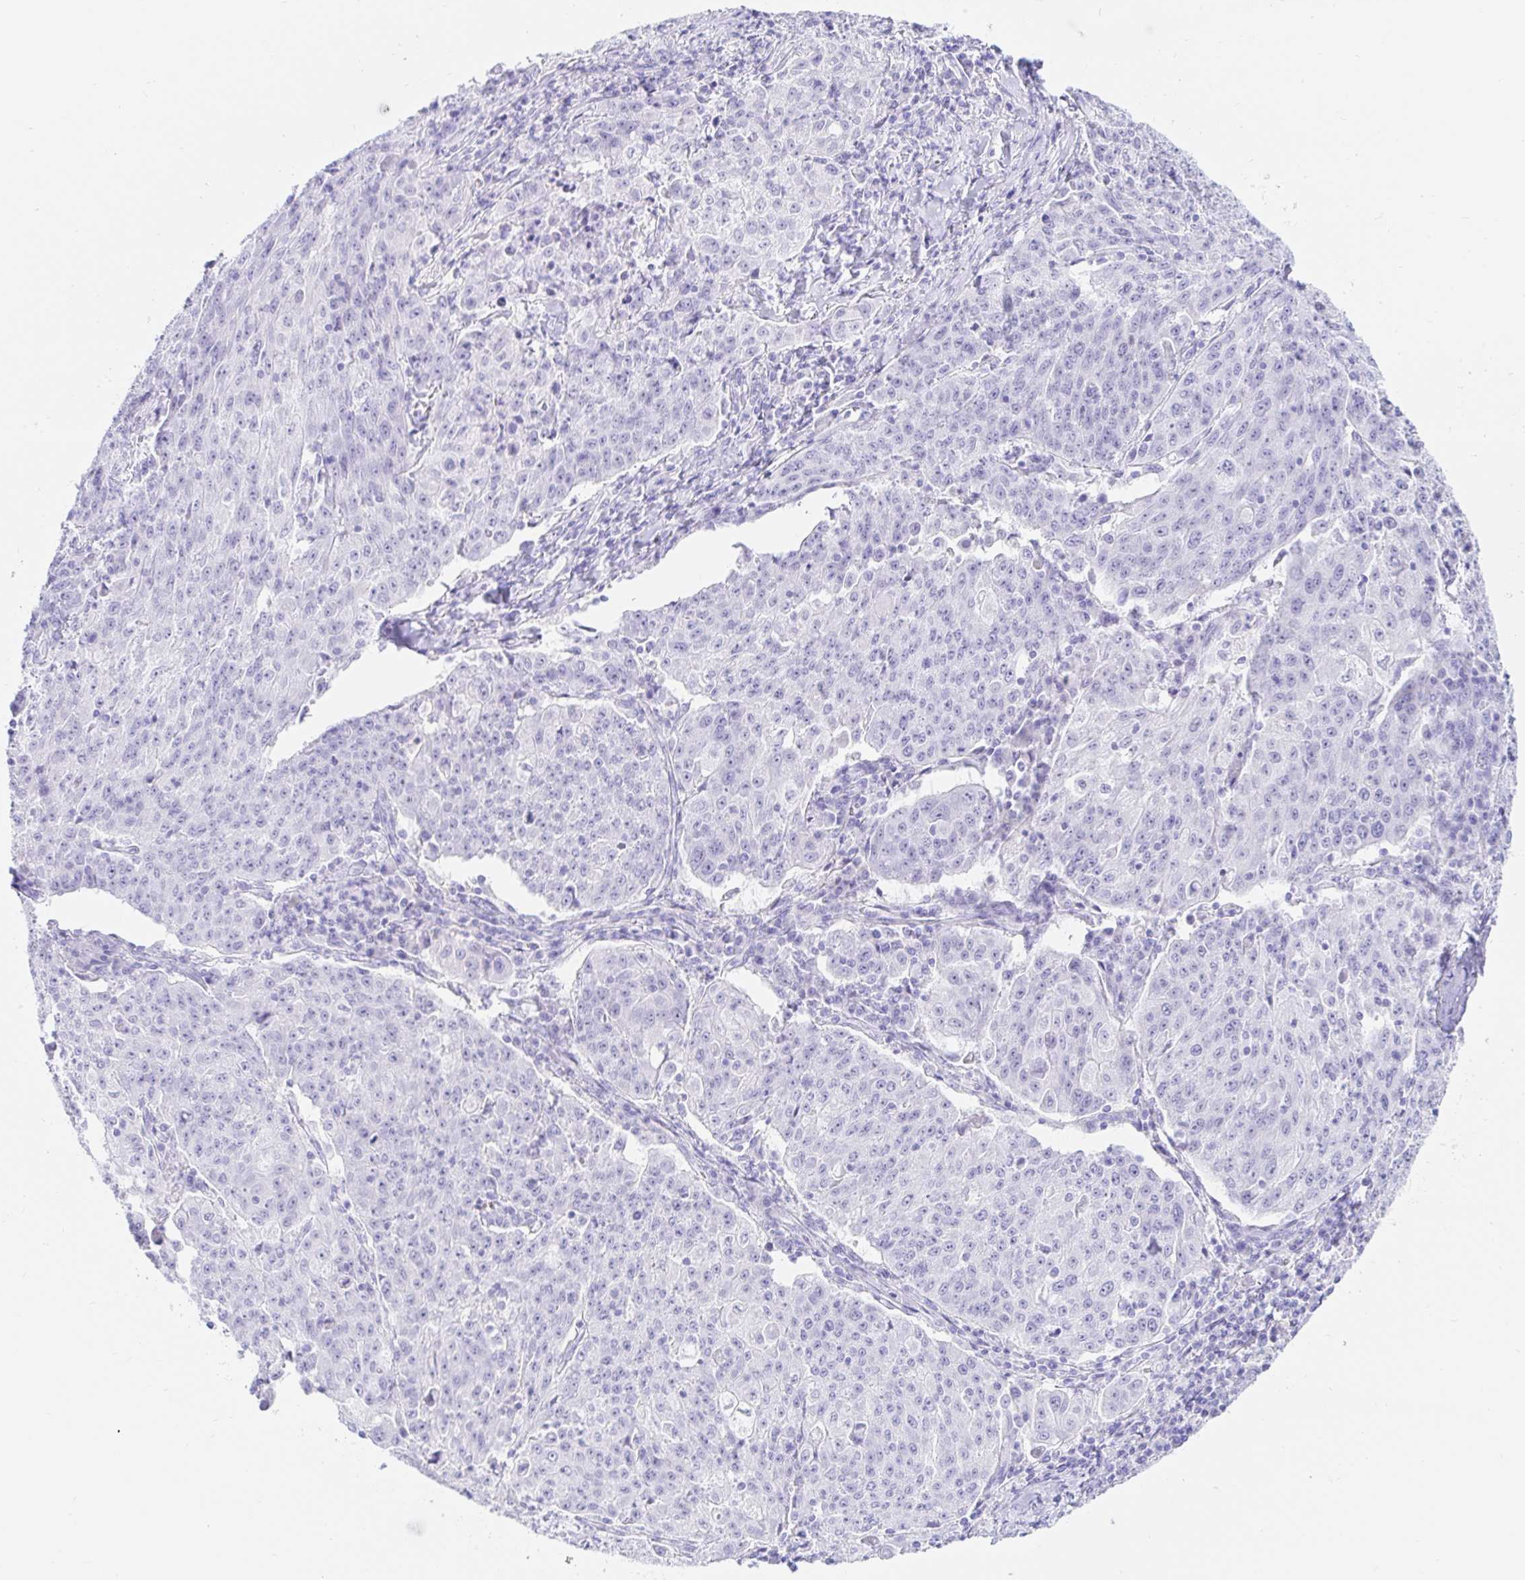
{"staining": {"intensity": "negative", "quantity": "none", "location": "none"}, "tissue": "lung cancer", "cell_type": "Tumor cells", "image_type": "cancer", "snomed": [{"axis": "morphology", "description": "Squamous cell carcinoma, NOS"}, {"axis": "morphology", "description": "Squamous cell carcinoma, metastatic, NOS"}, {"axis": "topography", "description": "Bronchus"}, {"axis": "topography", "description": "Lung"}], "caption": "DAB (3,3'-diaminobenzidine) immunohistochemical staining of lung cancer demonstrates no significant expression in tumor cells.", "gene": "OR6T1", "patient": {"sex": "male", "age": 62}}